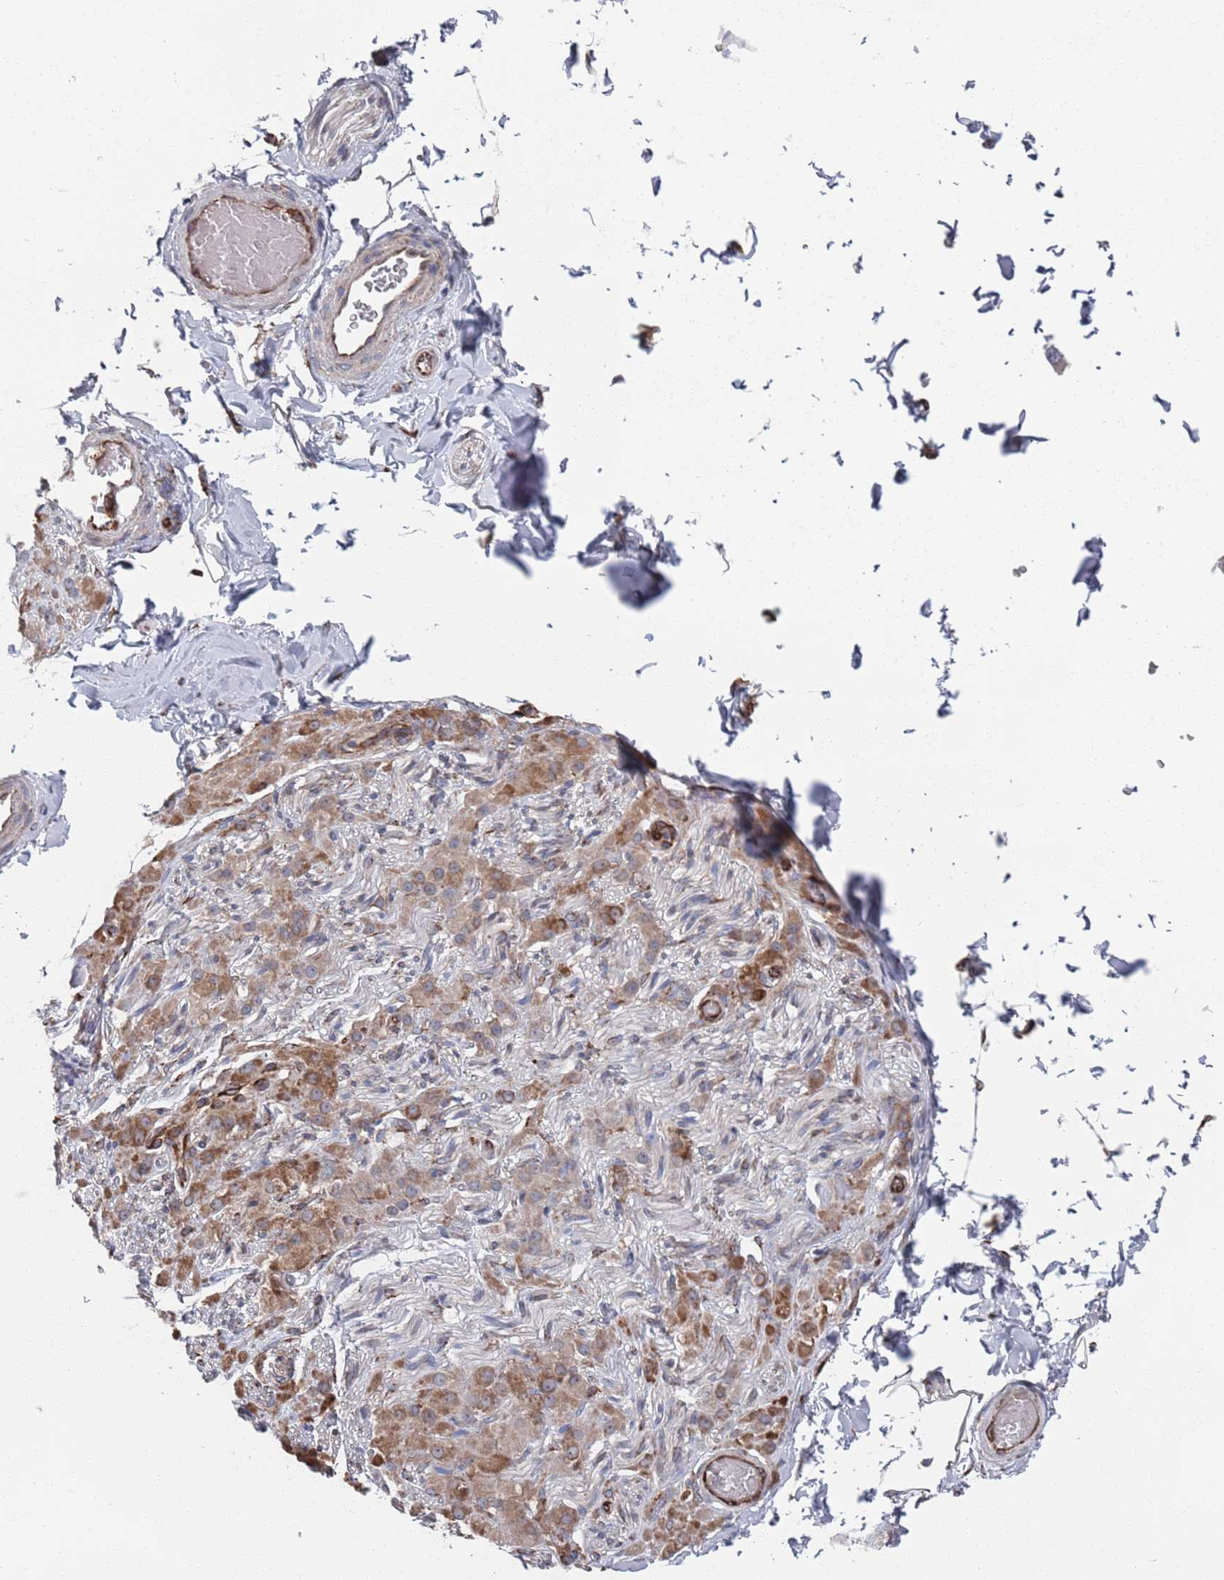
{"staining": {"intensity": "negative", "quantity": "none", "location": "none"}, "tissue": "adipose tissue", "cell_type": "Adipocytes", "image_type": "normal", "snomed": [{"axis": "morphology", "description": "Normal tissue, NOS"}, {"axis": "topography", "description": "Soft tissue"}, {"axis": "topography", "description": "Vascular tissue"}, {"axis": "topography", "description": "Peripheral nerve tissue"}], "caption": "Protein analysis of normal adipose tissue reveals no significant positivity in adipocytes. (DAB immunohistochemistry with hematoxylin counter stain).", "gene": "CCDC106", "patient": {"sex": "male", "age": 32}}